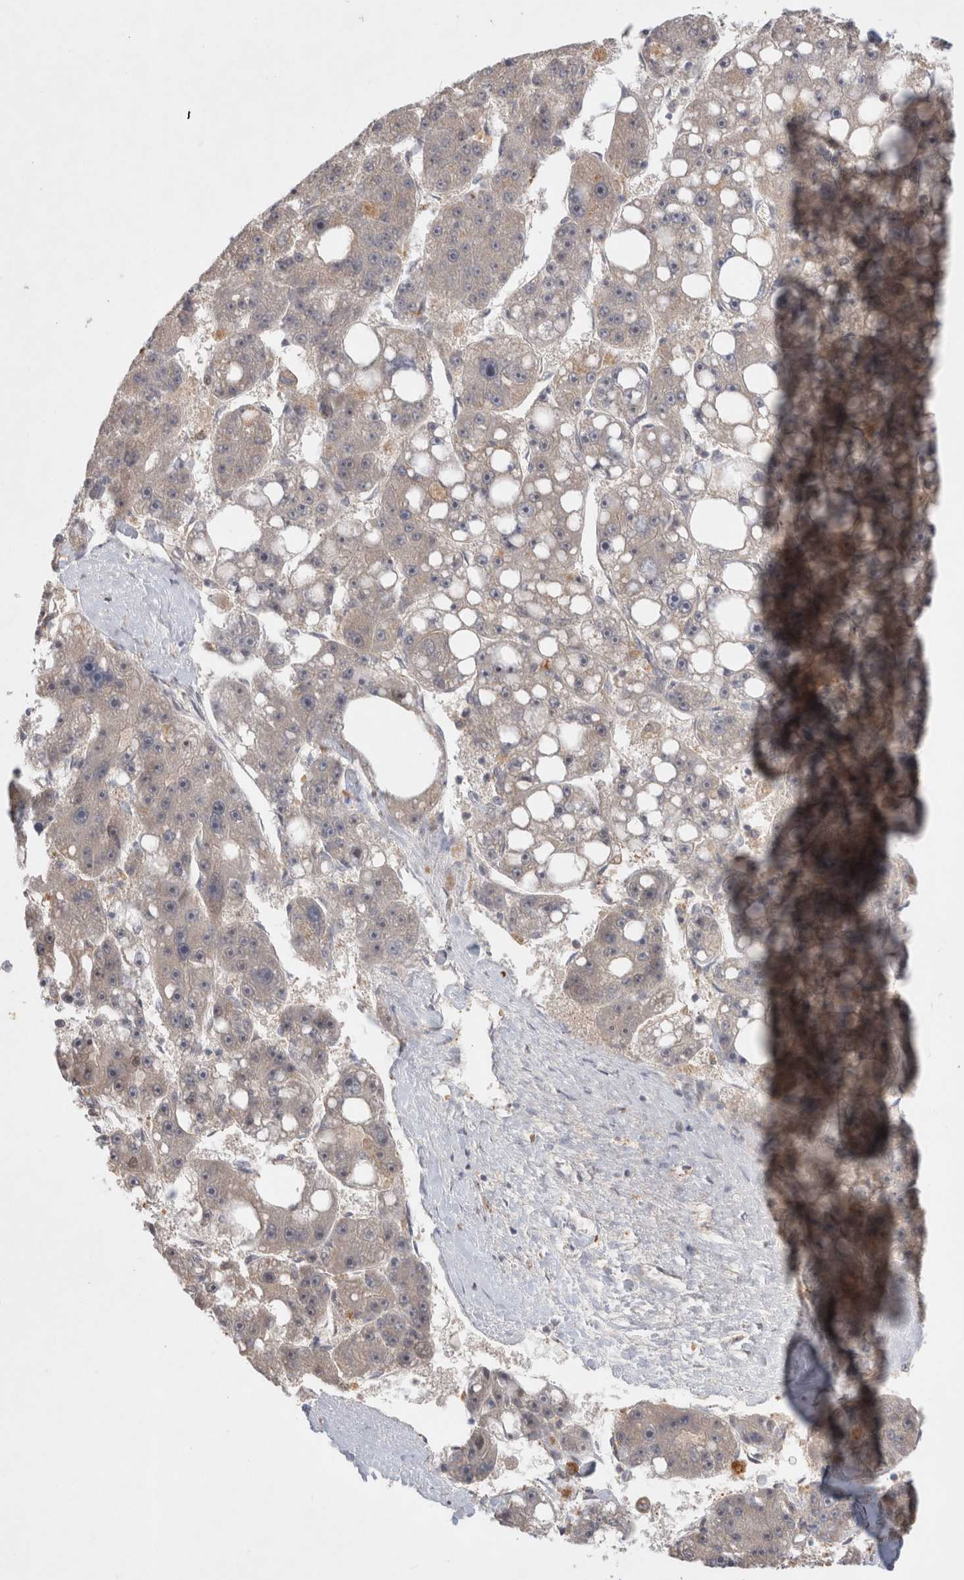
{"staining": {"intensity": "negative", "quantity": "none", "location": "none"}, "tissue": "liver cancer", "cell_type": "Tumor cells", "image_type": "cancer", "snomed": [{"axis": "morphology", "description": "Carcinoma, Hepatocellular, NOS"}, {"axis": "topography", "description": "Liver"}], "caption": "A photomicrograph of human liver cancer (hepatocellular carcinoma) is negative for staining in tumor cells.", "gene": "HTT", "patient": {"sex": "female", "age": 61}}